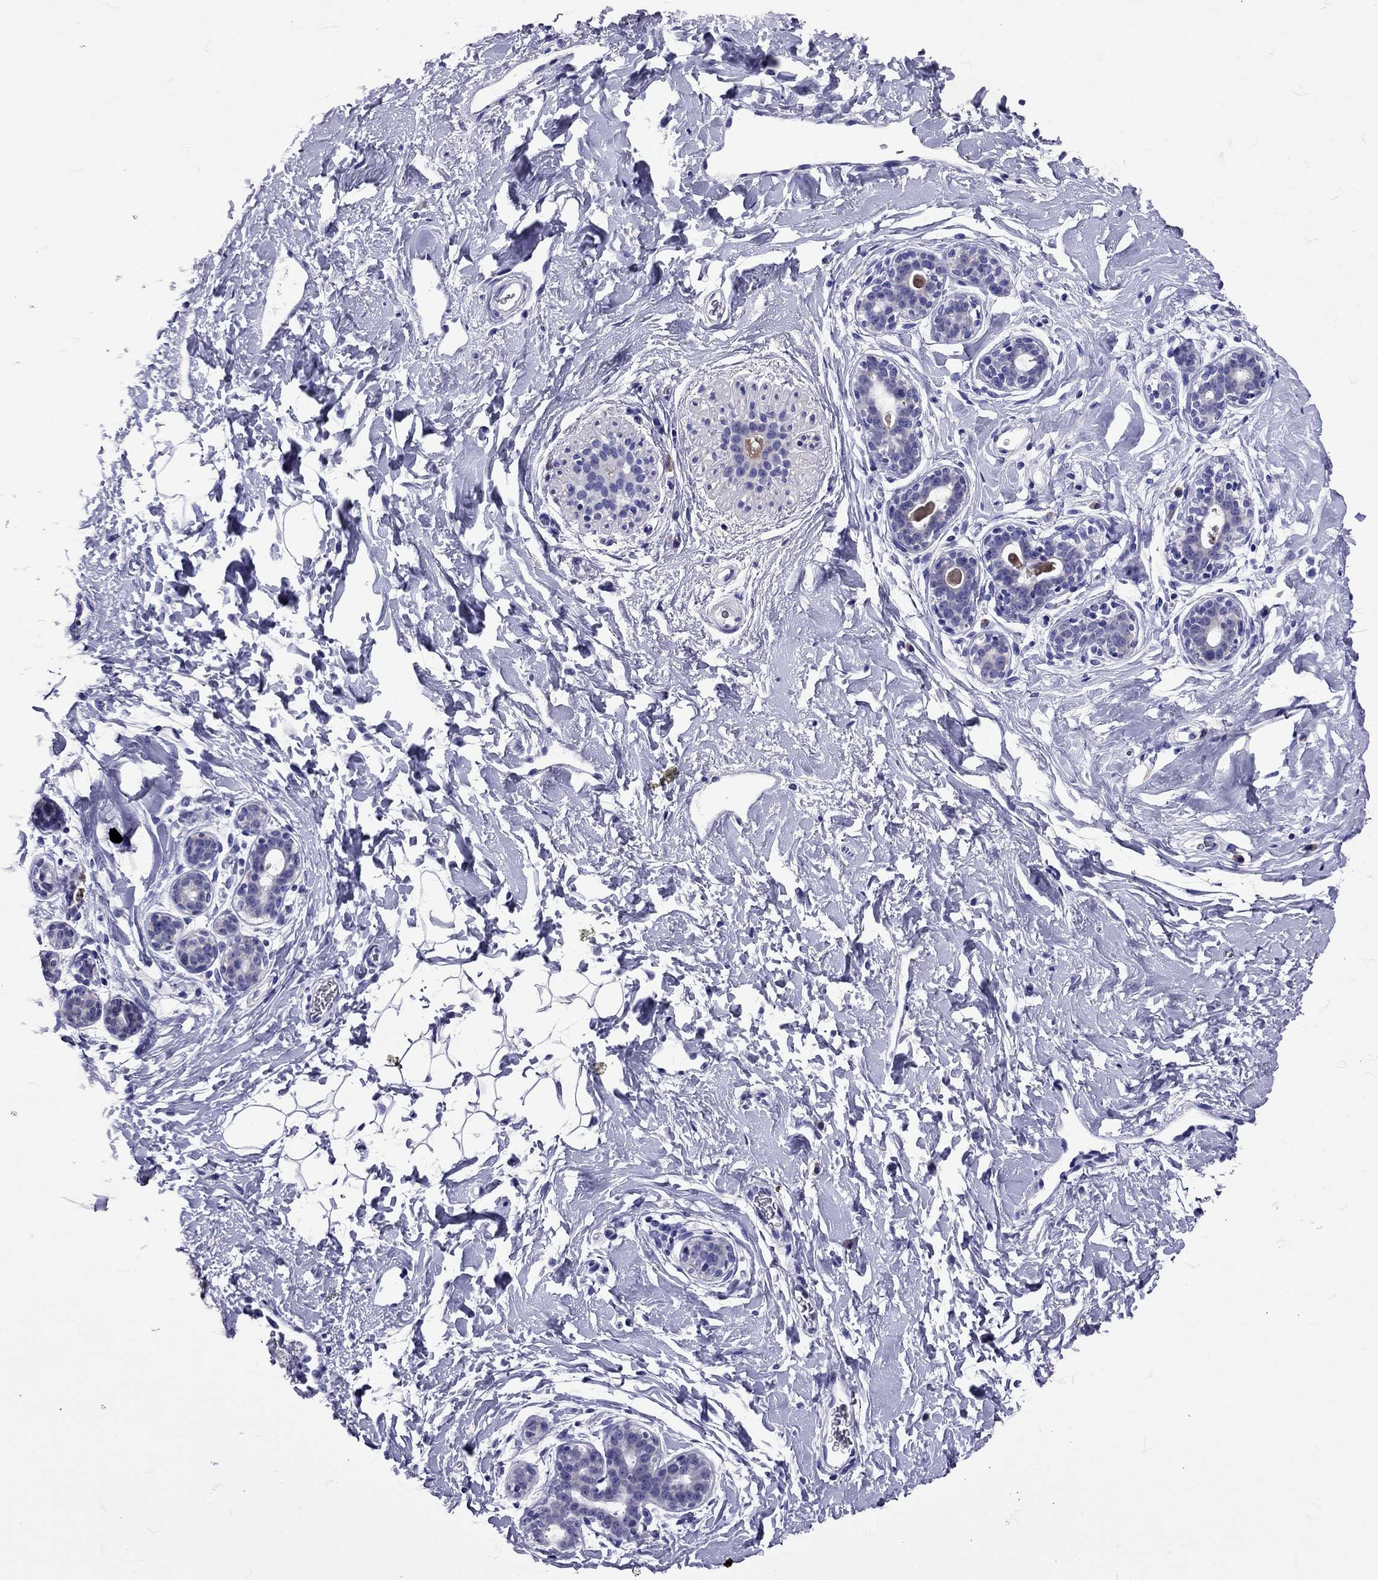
{"staining": {"intensity": "negative", "quantity": "none", "location": "none"}, "tissue": "breast", "cell_type": "Adipocytes", "image_type": "normal", "snomed": [{"axis": "morphology", "description": "Normal tissue, NOS"}, {"axis": "topography", "description": "Breast"}], "caption": "Immunohistochemical staining of normal human breast reveals no significant staining in adipocytes.", "gene": "TBR1", "patient": {"sex": "female", "age": 43}}